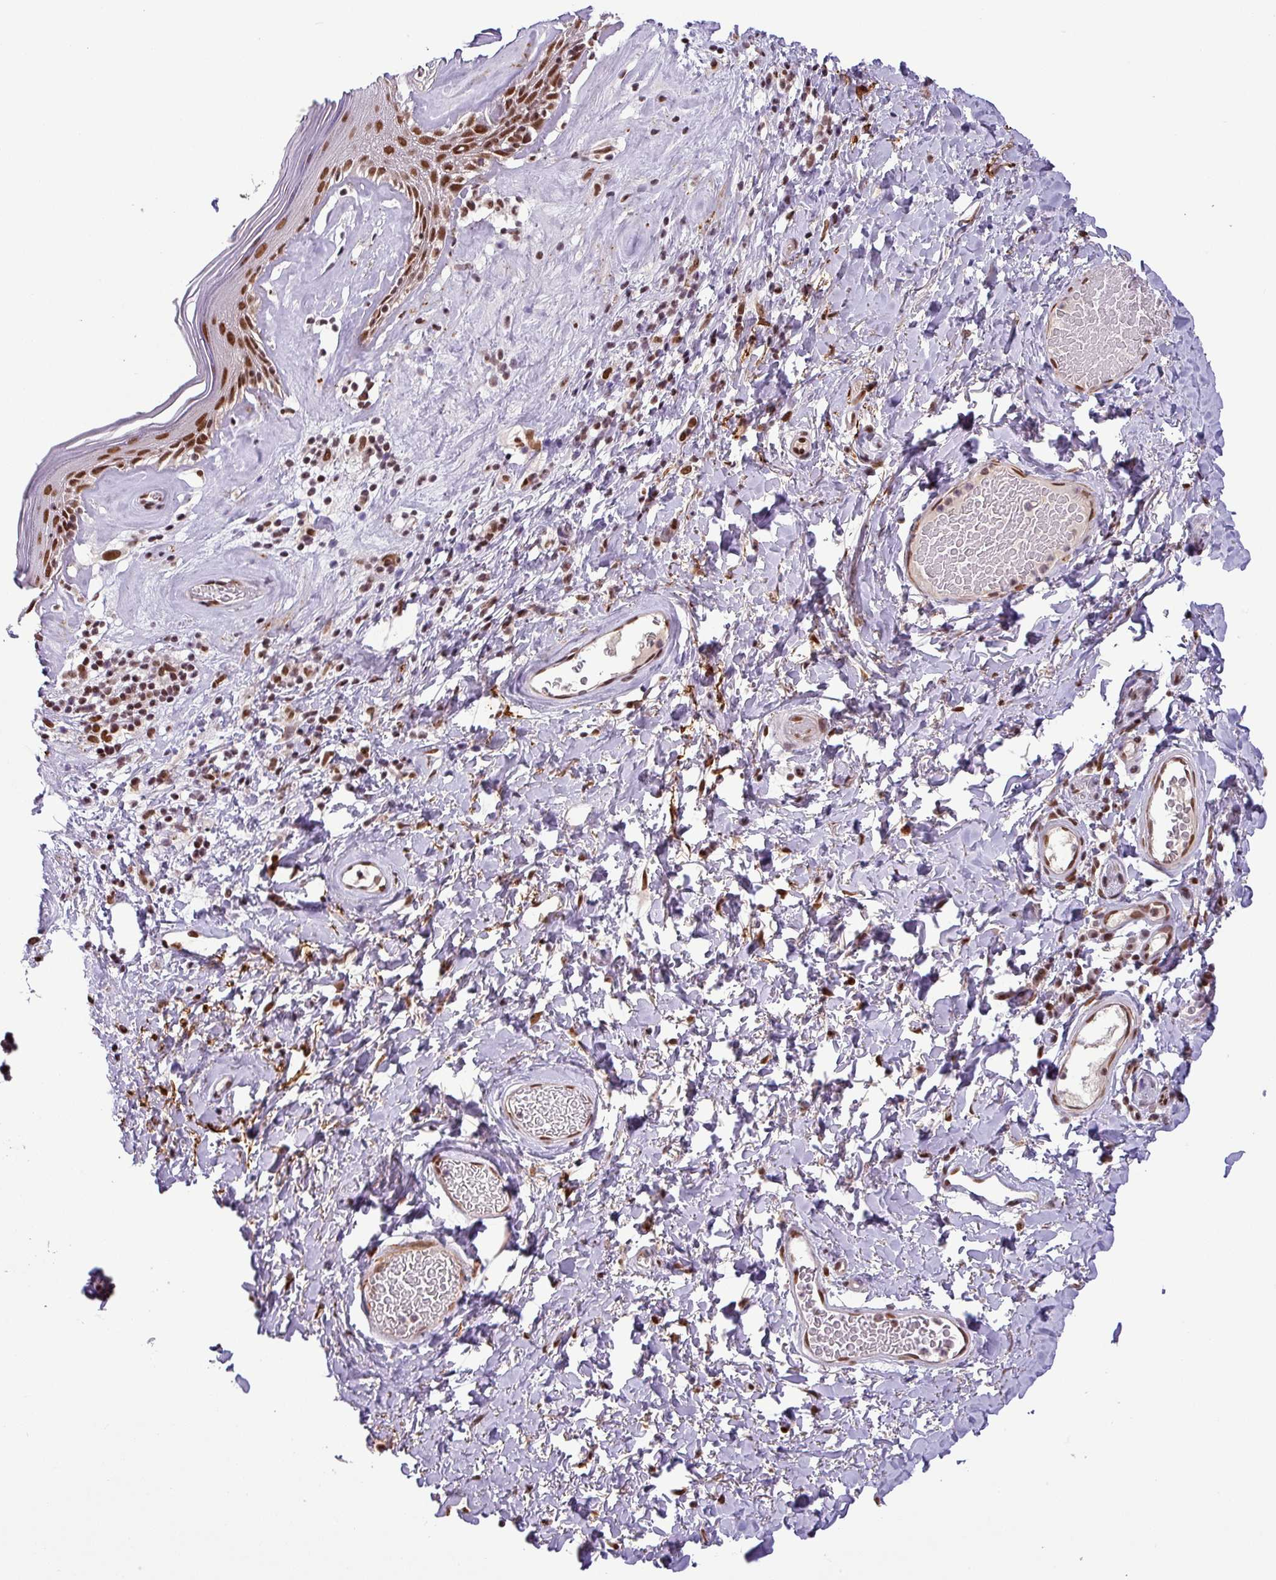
{"staining": {"intensity": "strong", "quantity": ">75%", "location": "nuclear"}, "tissue": "skin", "cell_type": "Epidermal cells", "image_type": "normal", "snomed": [{"axis": "morphology", "description": "Normal tissue, NOS"}, {"axis": "morphology", "description": "Inflammation, NOS"}, {"axis": "topography", "description": "Vulva"}], "caption": "IHC image of unremarkable skin stained for a protein (brown), which exhibits high levels of strong nuclear expression in about >75% of epidermal cells.", "gene": "SRSF2", "patient": {"sex": "female", "age": 86}}